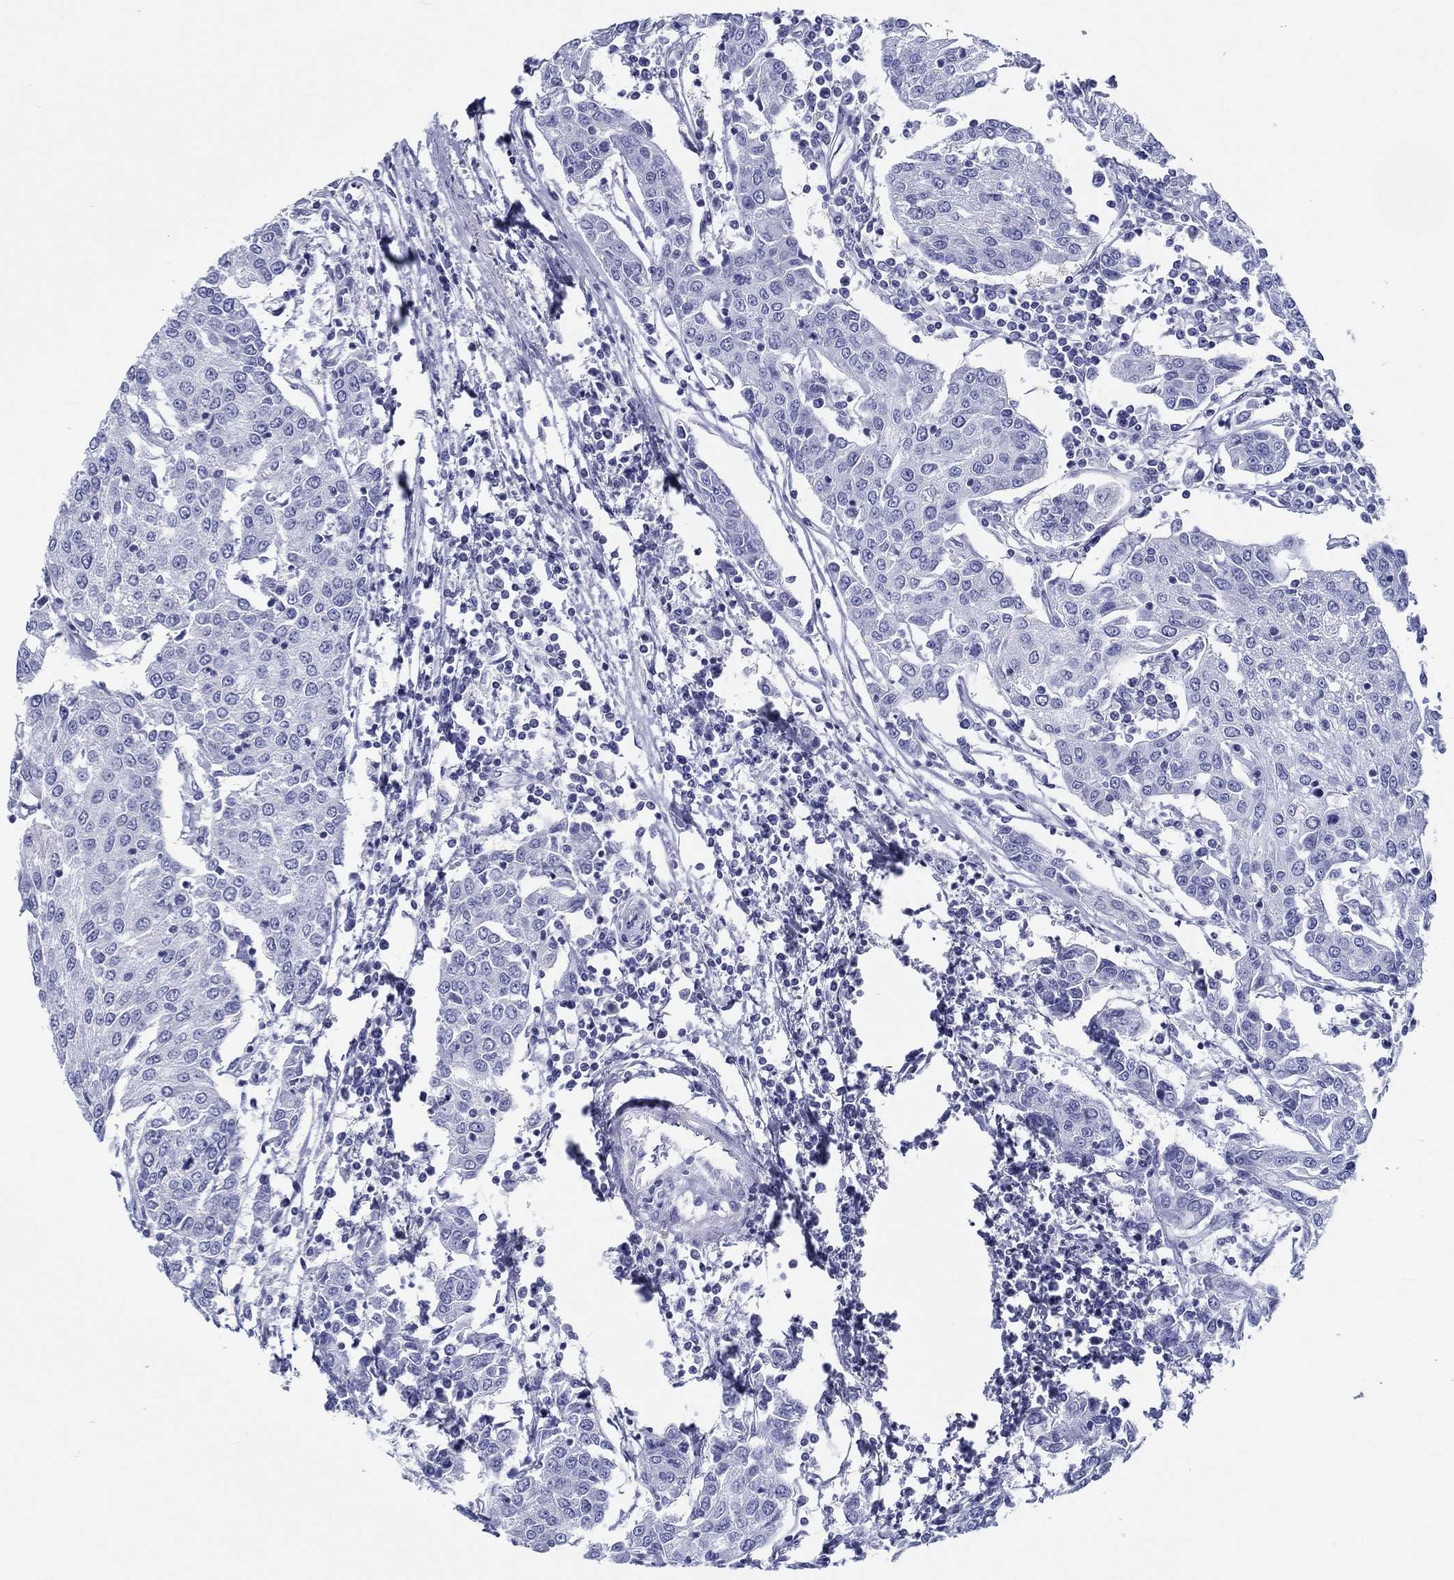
{"staining": {"intensity": "negative", "quantity": "none", "location": "none"}, "tissue": "urothelial cancer", "cell_type": "Tumor cells", "image_type": "cancer", "snomed": [{"axis": "morphology", "description": "Urothelial carcinoma, High grade"}, {"axis": "topography", "description": "Urinary bladder"}], "caption": "Tumor cells show no significant expression in urothelial cancer.", "gene": "H1-1", "patient": {"sex": "female", "age": 85}}